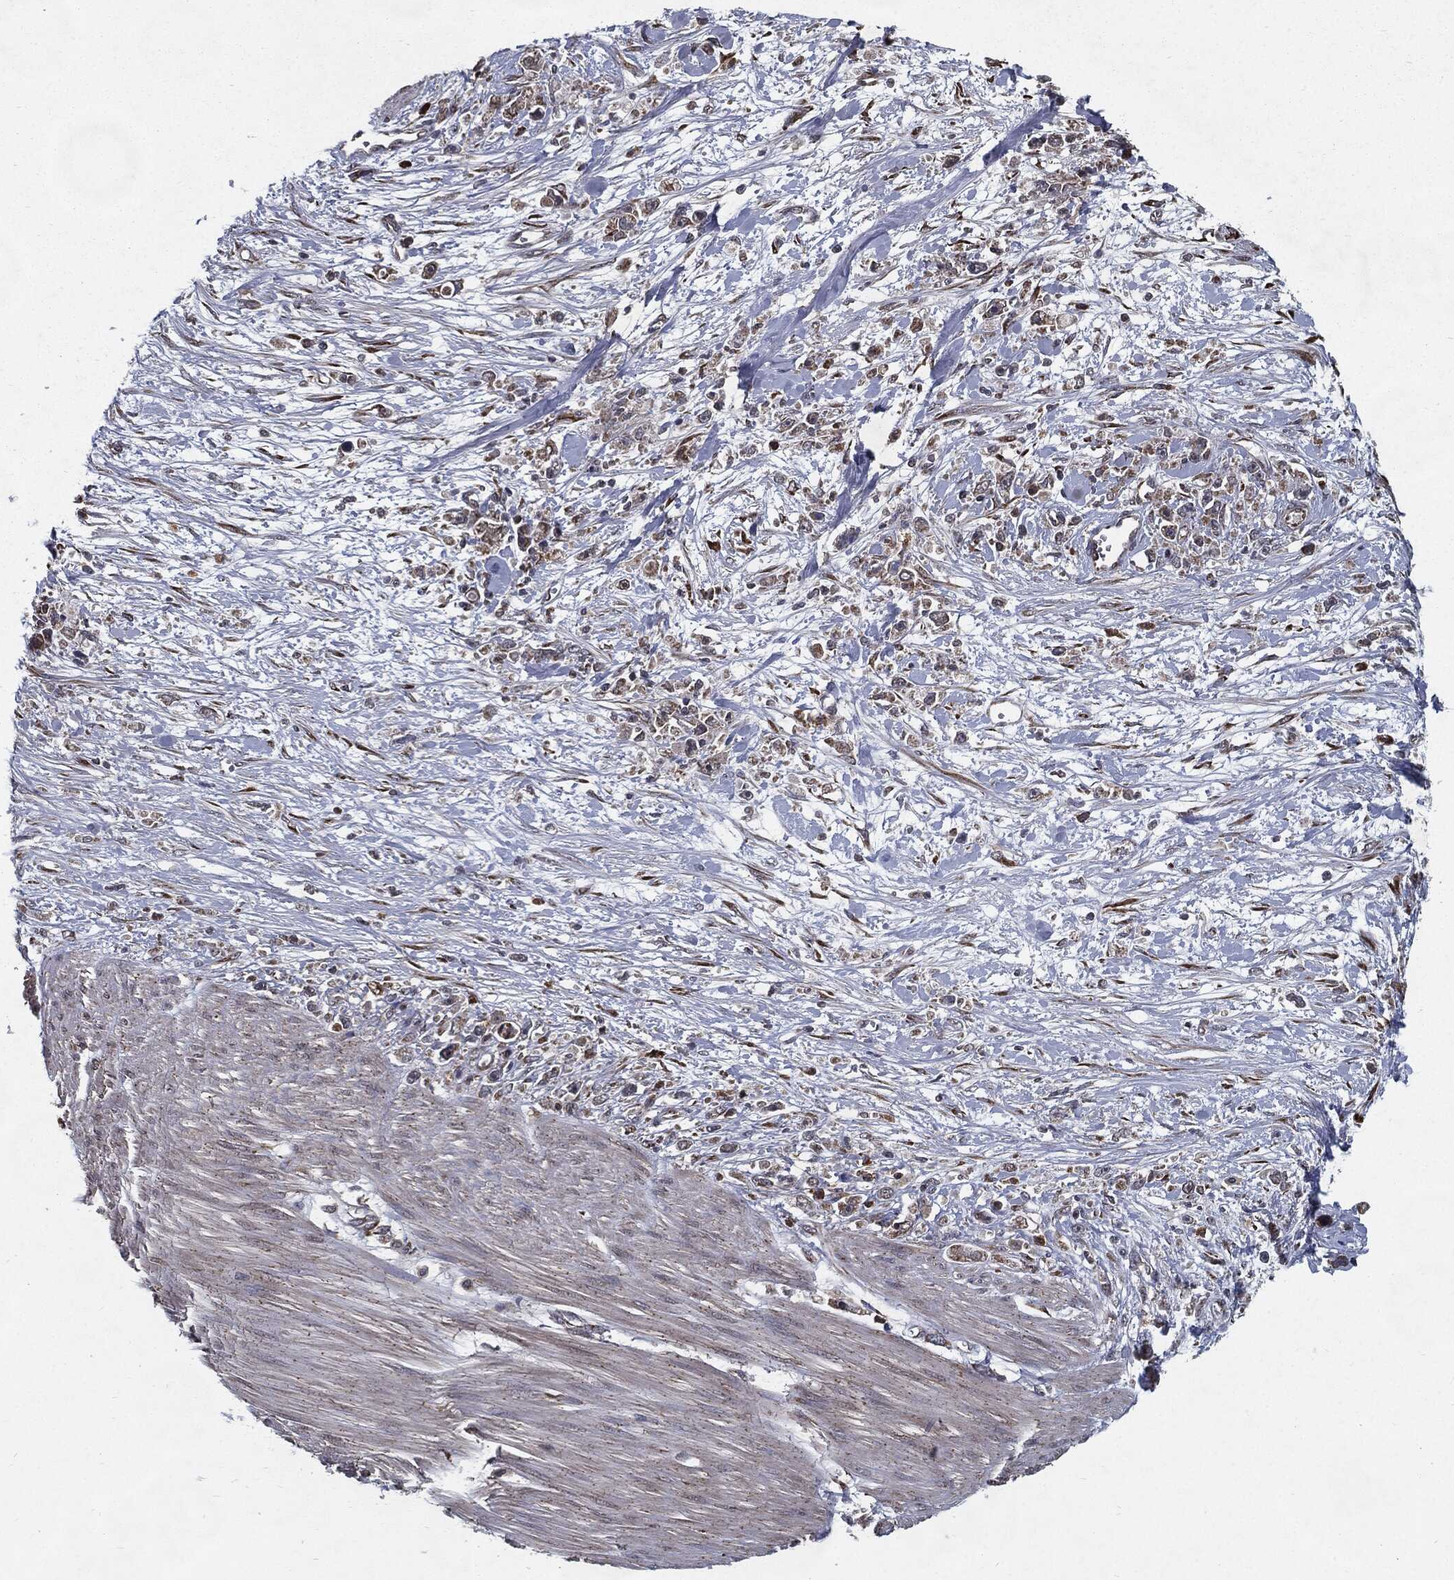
{"staining": {"intensity": "negative", "quantity": "none", "location": "none"}, "tissue": "stomach cancer", "cell_type": "Tumor cells", "image_type": "cancer", "snomed": [{"axis": "morphology", "description": "Adenocarcinoma, NOS"}, {"axis": "topography", "description": "Stomach"}], "caption": "A micrograph of human stomach cancer (adenocarcinoma) is negative for staining in tumor cells.", "gene": "HDAC5", "patient": {"sex": "female", "age": 59}}